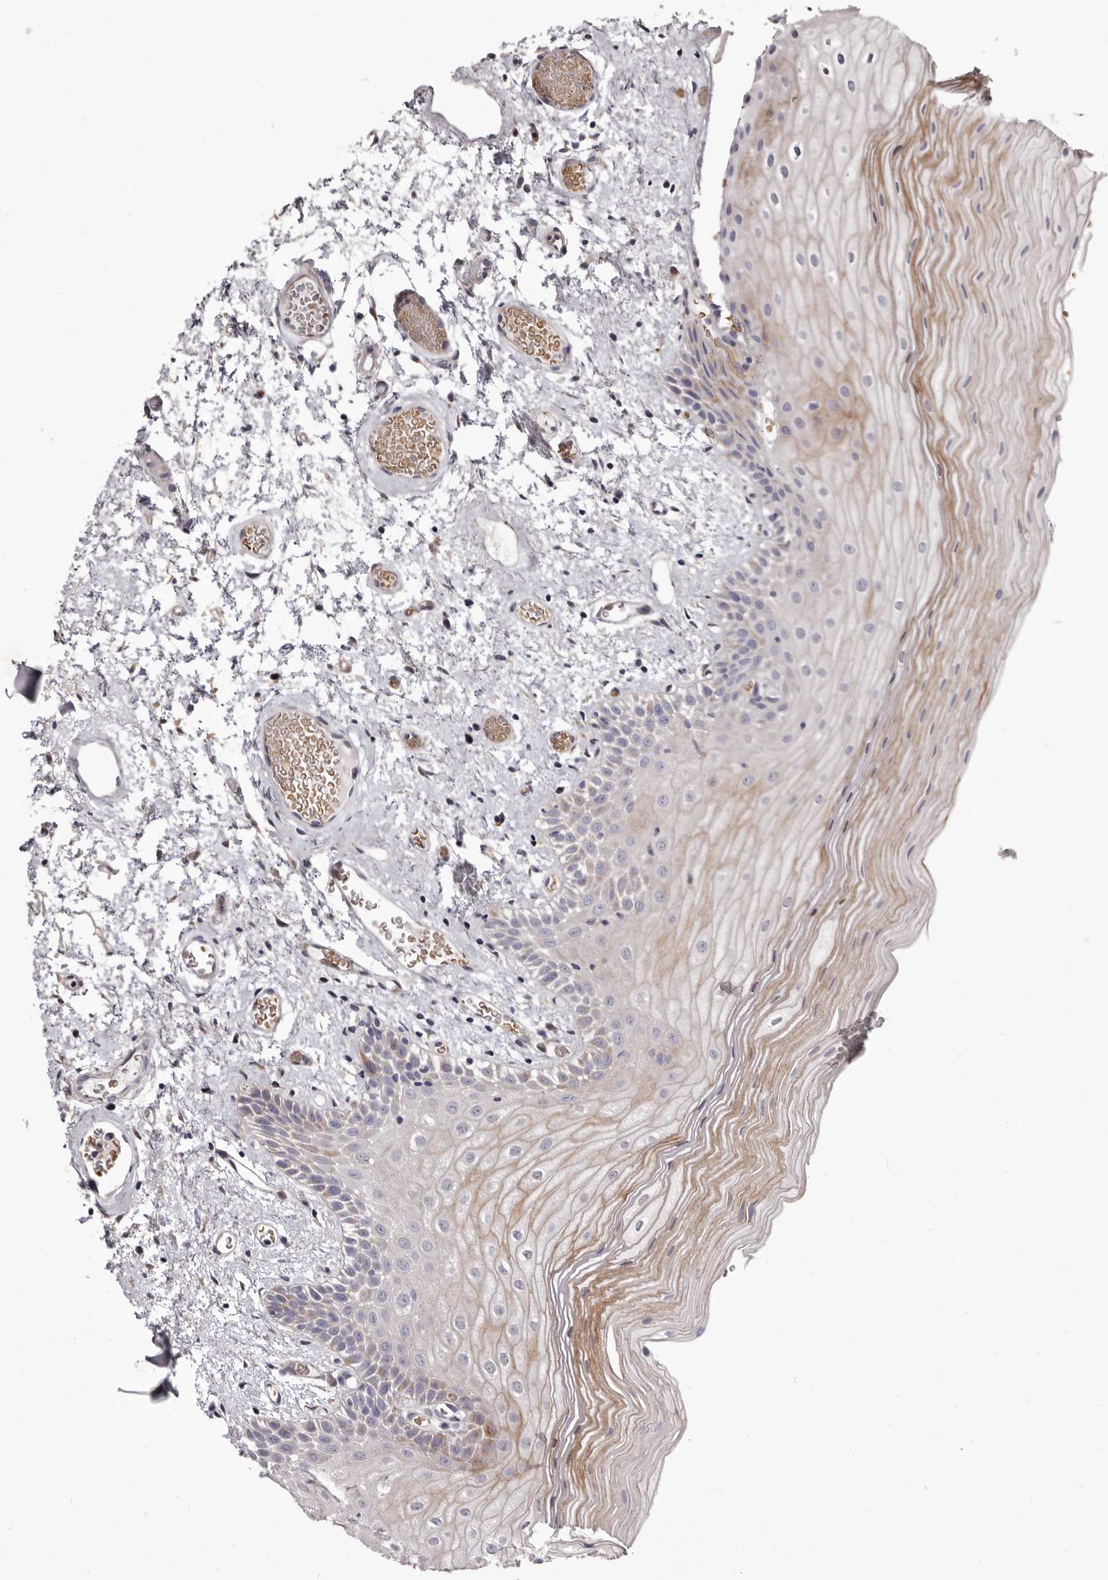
{"staining": {"intensity": "moderate", "quantity": "25%-75%", "location": "cytoplasmic/membranous"}, "tissue": "oral mucosa", "cell_type": "Squamous epithelial cells", "image_type": "normal", "snomed": [{"axis": "morphology", "description": "Normal tissue, NOS"}, {"axis": "topography", "description": "Oral tissue"}], "caption": "Moderate cytoplasmic/membranous expression for a protein is present in approximately 25%-75% of squamous epithelial cells of benign oral mucosa using immunohistochemistry.", "gene": "AIDA", "patient": {"sex": "male", "age": 52}}